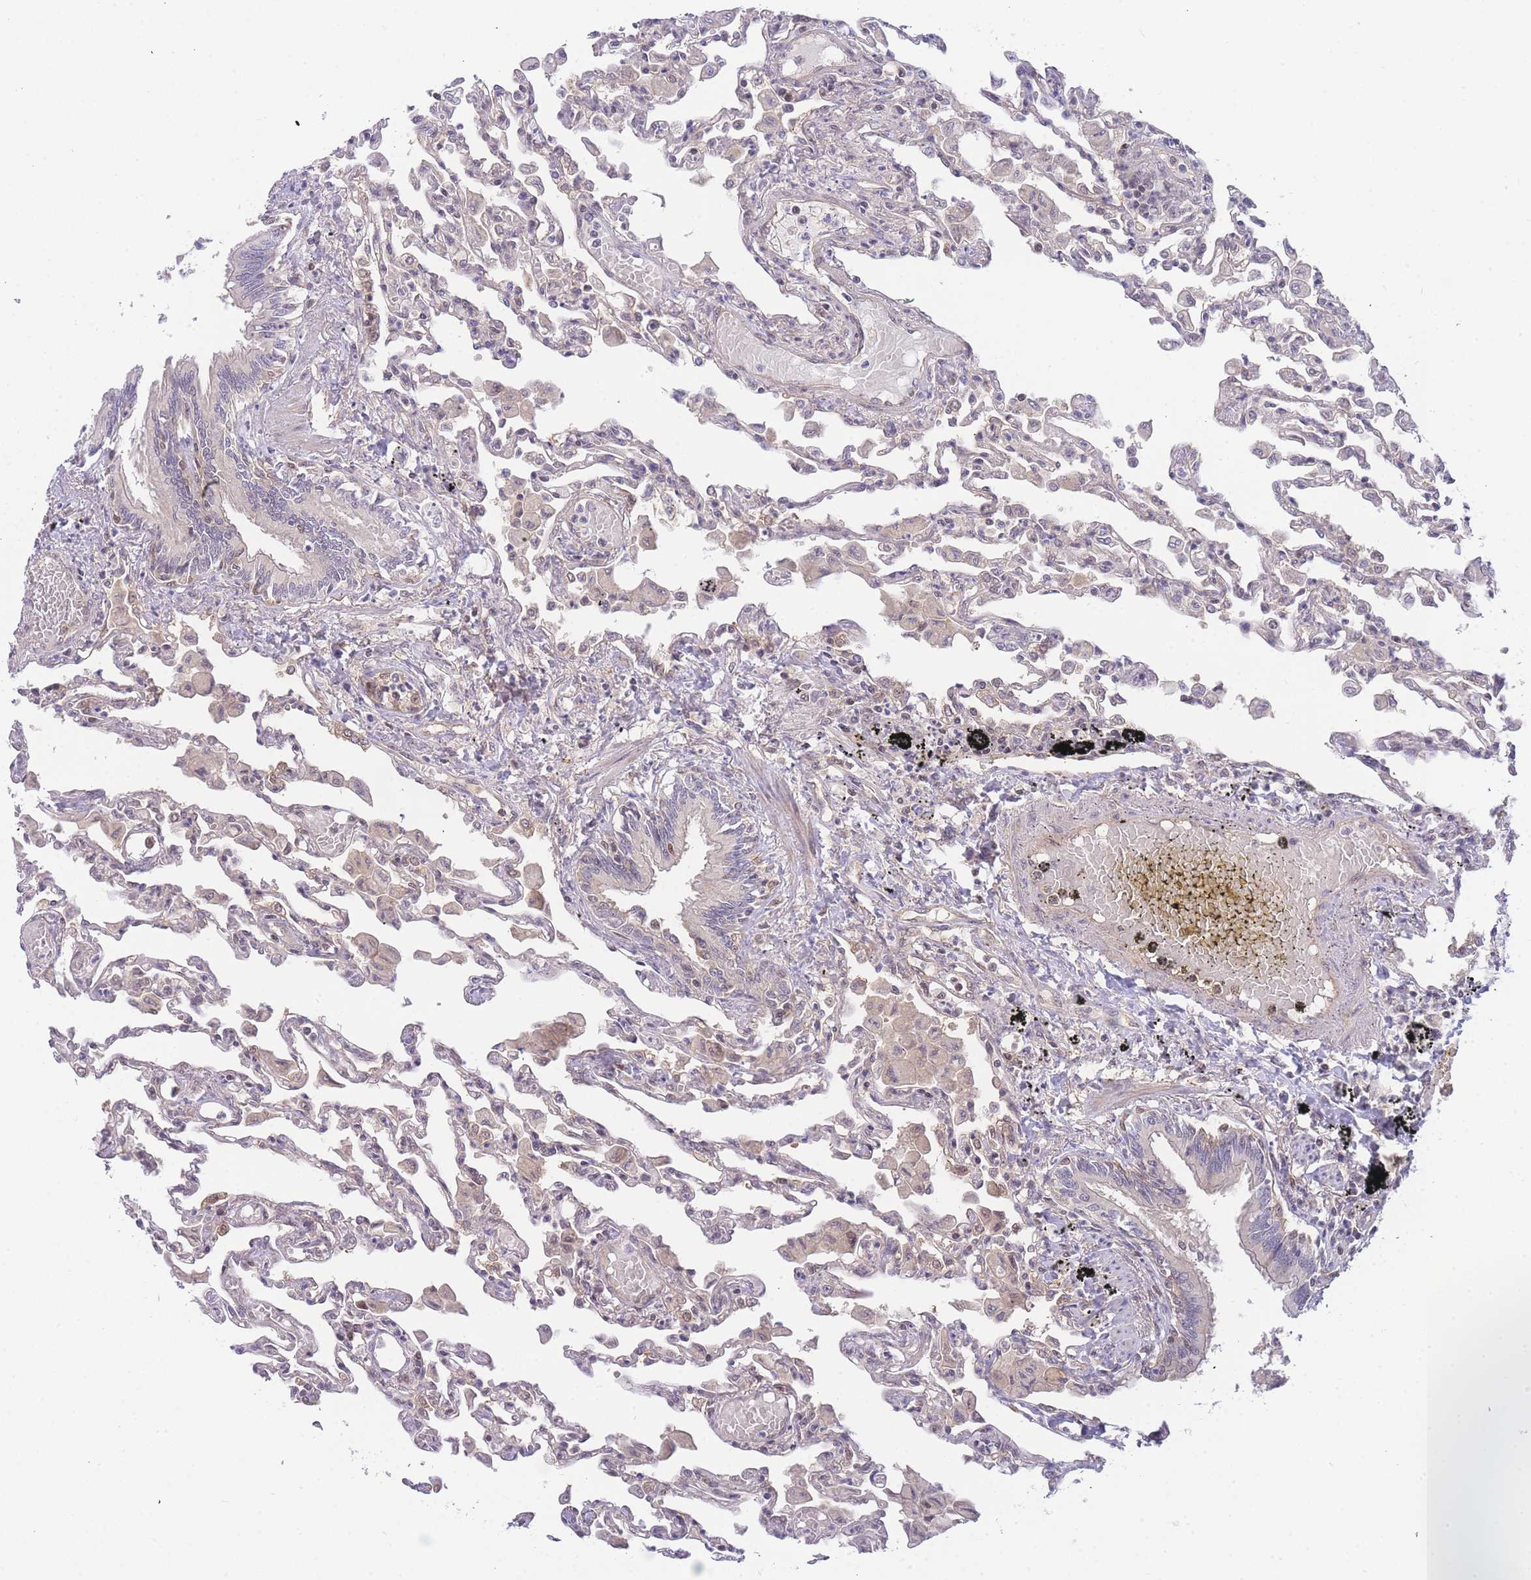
{"staining": {"intensity": "moderate", "quantity": "25%-75%", "location": "cytoplasmic/membranous,nuclear"}, "tissue": "lung", "cell_type": "Alveolar cells", "image_type": "normal", "snomed": [{"axis": "morphology", "description": "Normal tissue, NOS"}, {"axis": "topography", "description": "Bronchus"}, {"axis": "topography", "description": "Lung"}], "caption": "Lung stained with immunohistochemistry (IHC) shows moderate cytoplasmic/membranous,nuclear positivity in about 25%-75% of alveolar cells. The staining was performed using DAB (3,3'-diaminobenzidine) to visualize the protein expression in brown, while the nuclei were stained in blue with hematoxylin (Magnification: 20x).", "gene": "KIAA1191", "patient": {"sex": "female", "age": 49}}